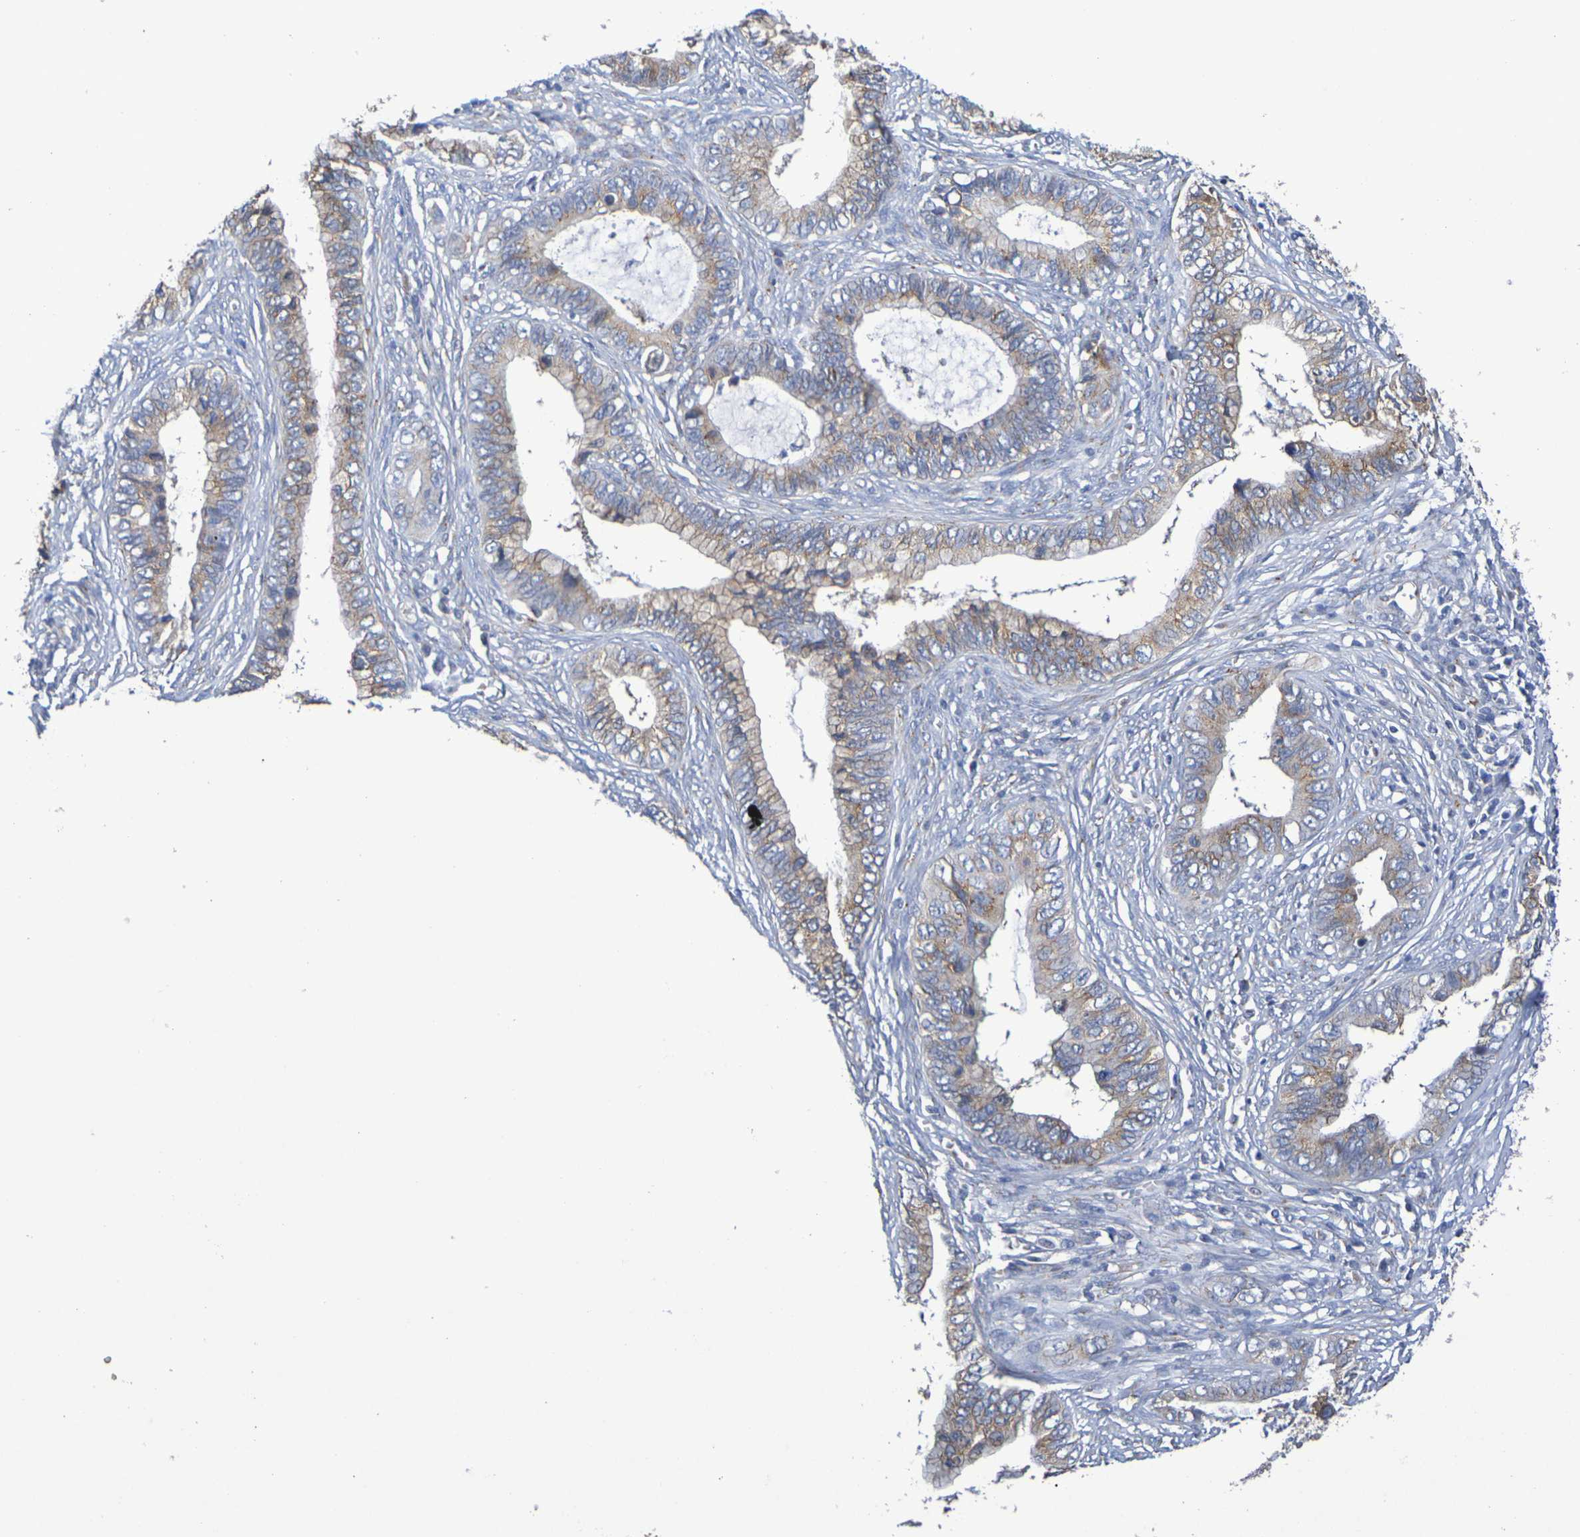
{"staining": {"intensity": "moderate", "quantity": ">75%", "location": "cytoplasmic/membranous"}, "tissue": "cervical cancer", "cell_type": "Tumor cells", "image_type": "cancer", "snomed": [{"axis": "morphology", "description": "Adenocarcinoma, NOS"}, {"axis": "topography", "description": "Cervix"}], "caption": "Brown immunohistochemical staining in human cervical cancer demonstrates moderate cytoplasmic/membranous expression in approximately >75% of tumor cells.", "gene": "DCP2", "patient": {"sex": "female", "age": 44}}